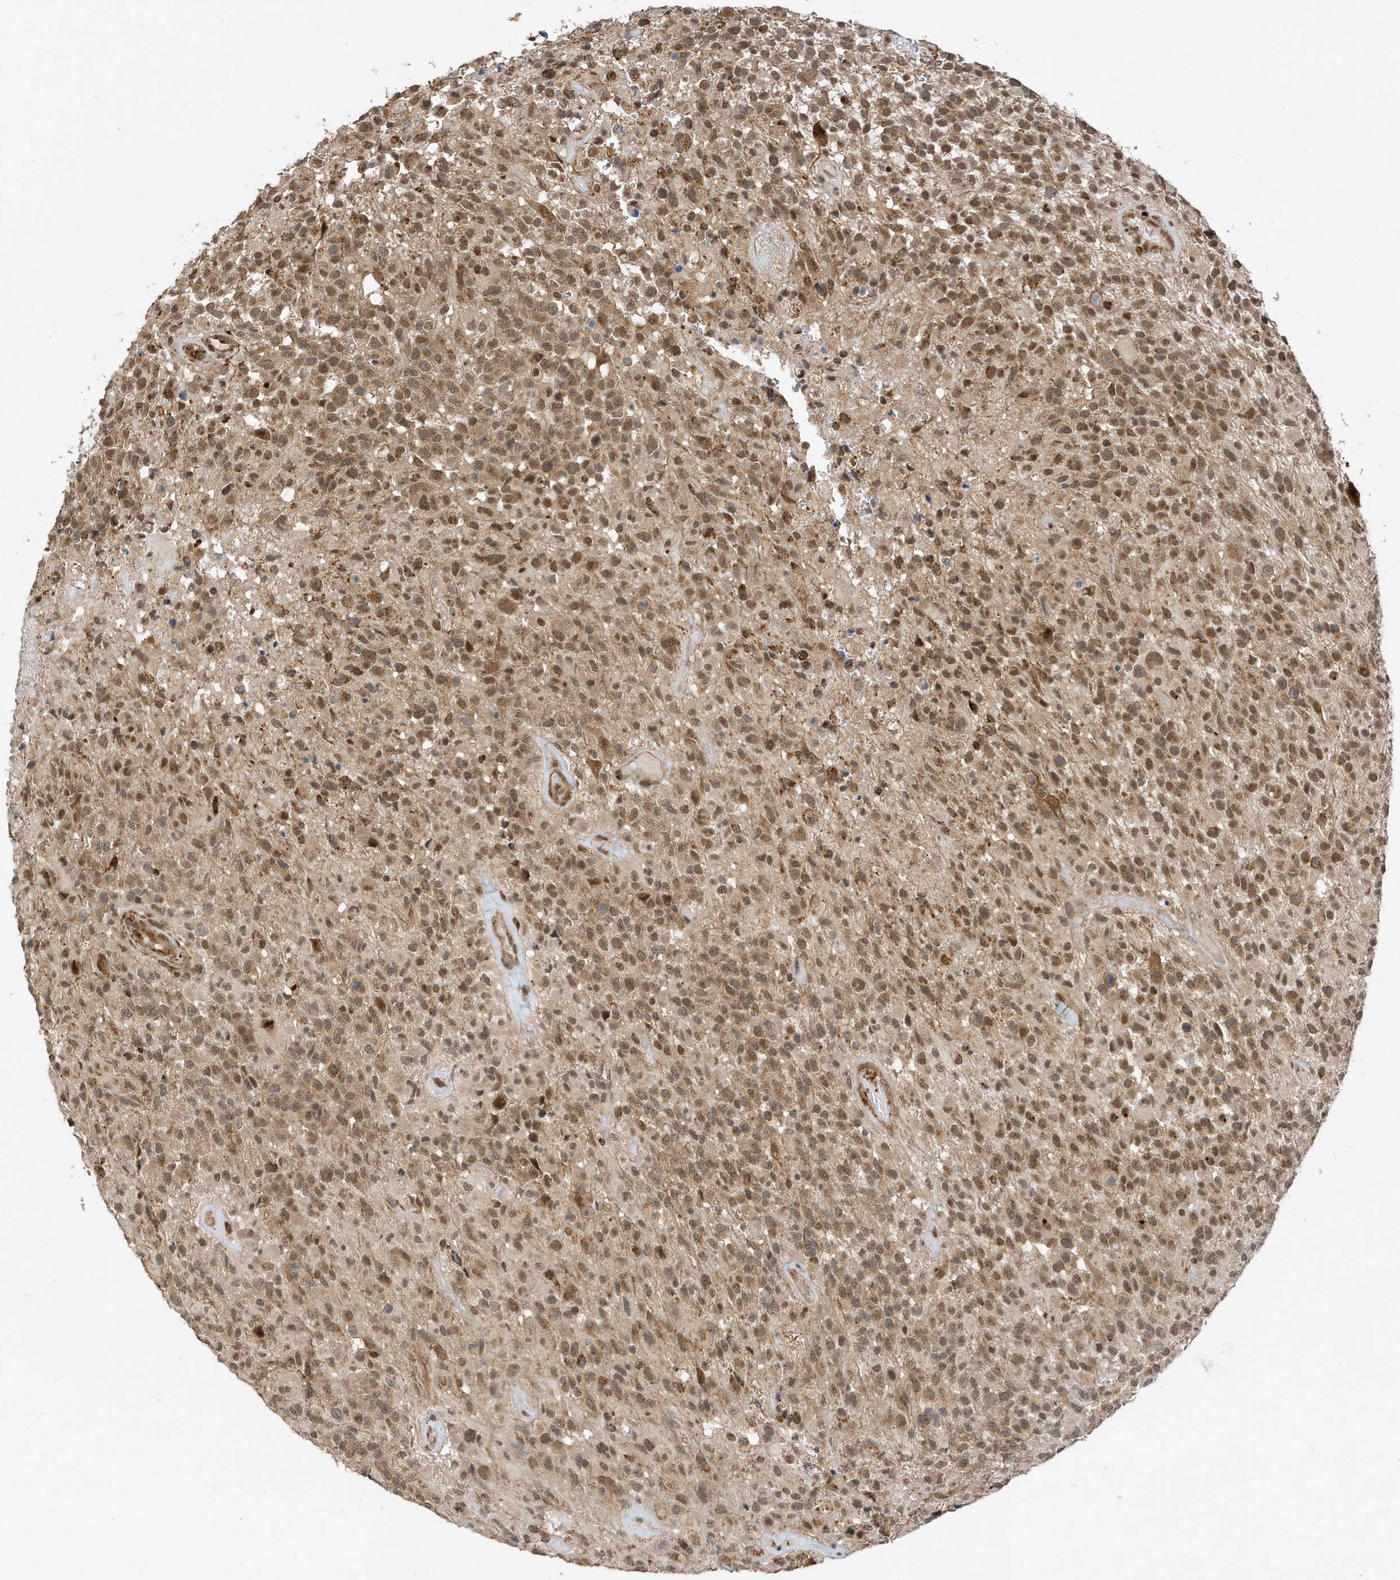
{"staining": {"intensity": "moderate", "quantity": "25%-75%", "location": "nuclear"}, "tissue": "glioma", "cell_type": "Tumor cells", "image_type": "cancer", "snomed": [{"axis": "morphology", "description": "Glioma, malignant, High grade"}, {"axis": "morphology", "description": "Glioblastoma, NOS"}, {"axis": "topography", "description": "Brain"}], "caption": "Human glioma stained for a protein (brown) shows moderate nuclear positive positivity in about 25%-75% of tumor cells.", "gene": "MAST3", "patient": {"sex": "male", "age": 60}}